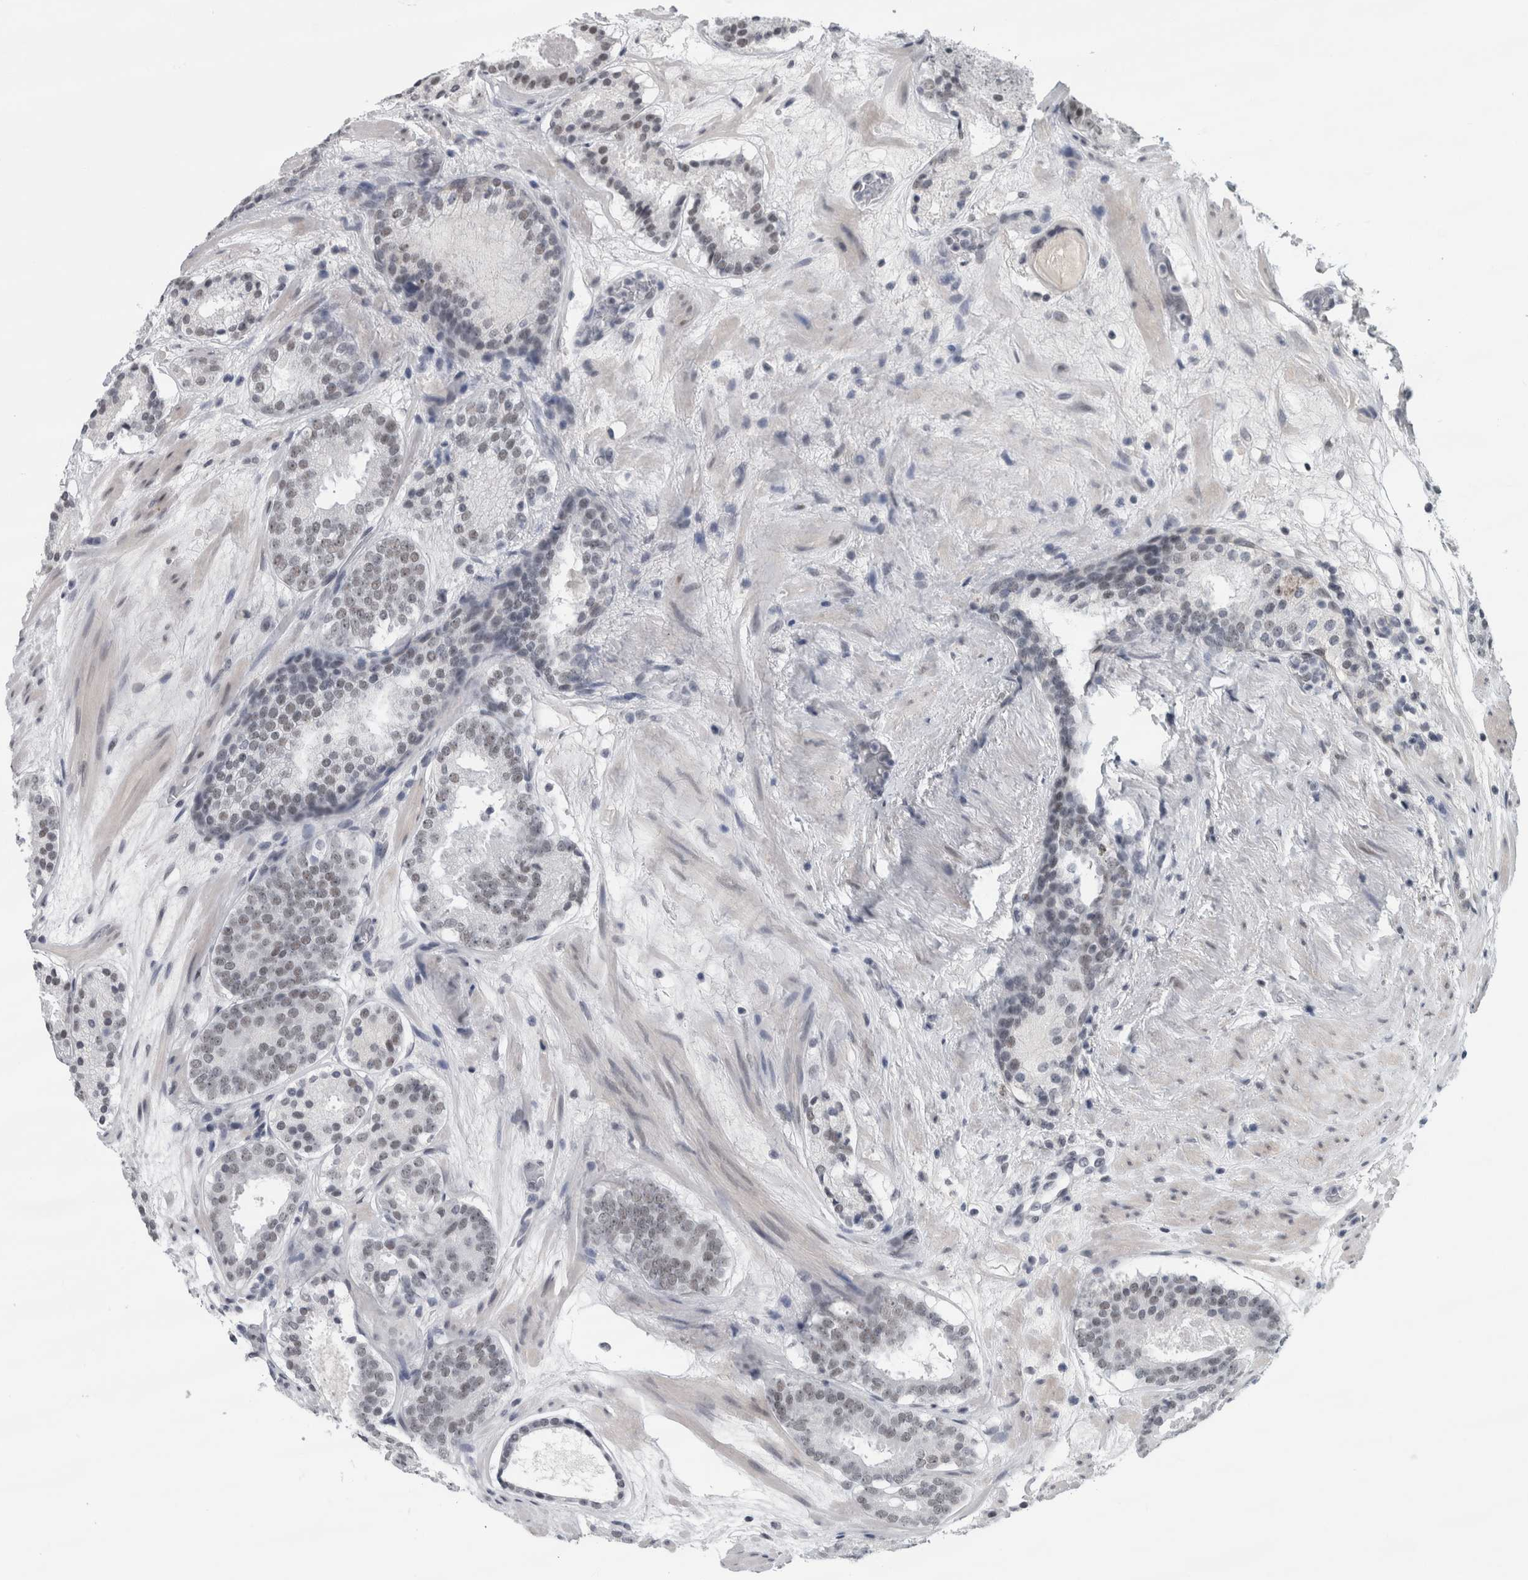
{"staining": {"intensity": "weak", "quantity": "<25%", "location": "nuclear"}, "tissue": "prostate cancer", "cell_type": "Tumor cells", "image_type": "cancer", "snomed": [{"axis": "morphology", "description": "Adenocarcinoma, Low grade"}, {"axis": "topography", "description": "Prostate"}], "caption": "Immunohistochemistry (IHC) photomicrograph of neoplastic tissue: prostate cancer (low-grade adenocarcinoma) stained with DAB exhibits no significant protein expression in tumor cells. (Brightfield microscopy of DAB immunohistochemistry at high magnification).", "gene": "ARID4B", "patient": {"sex": "male", "age": 69}}